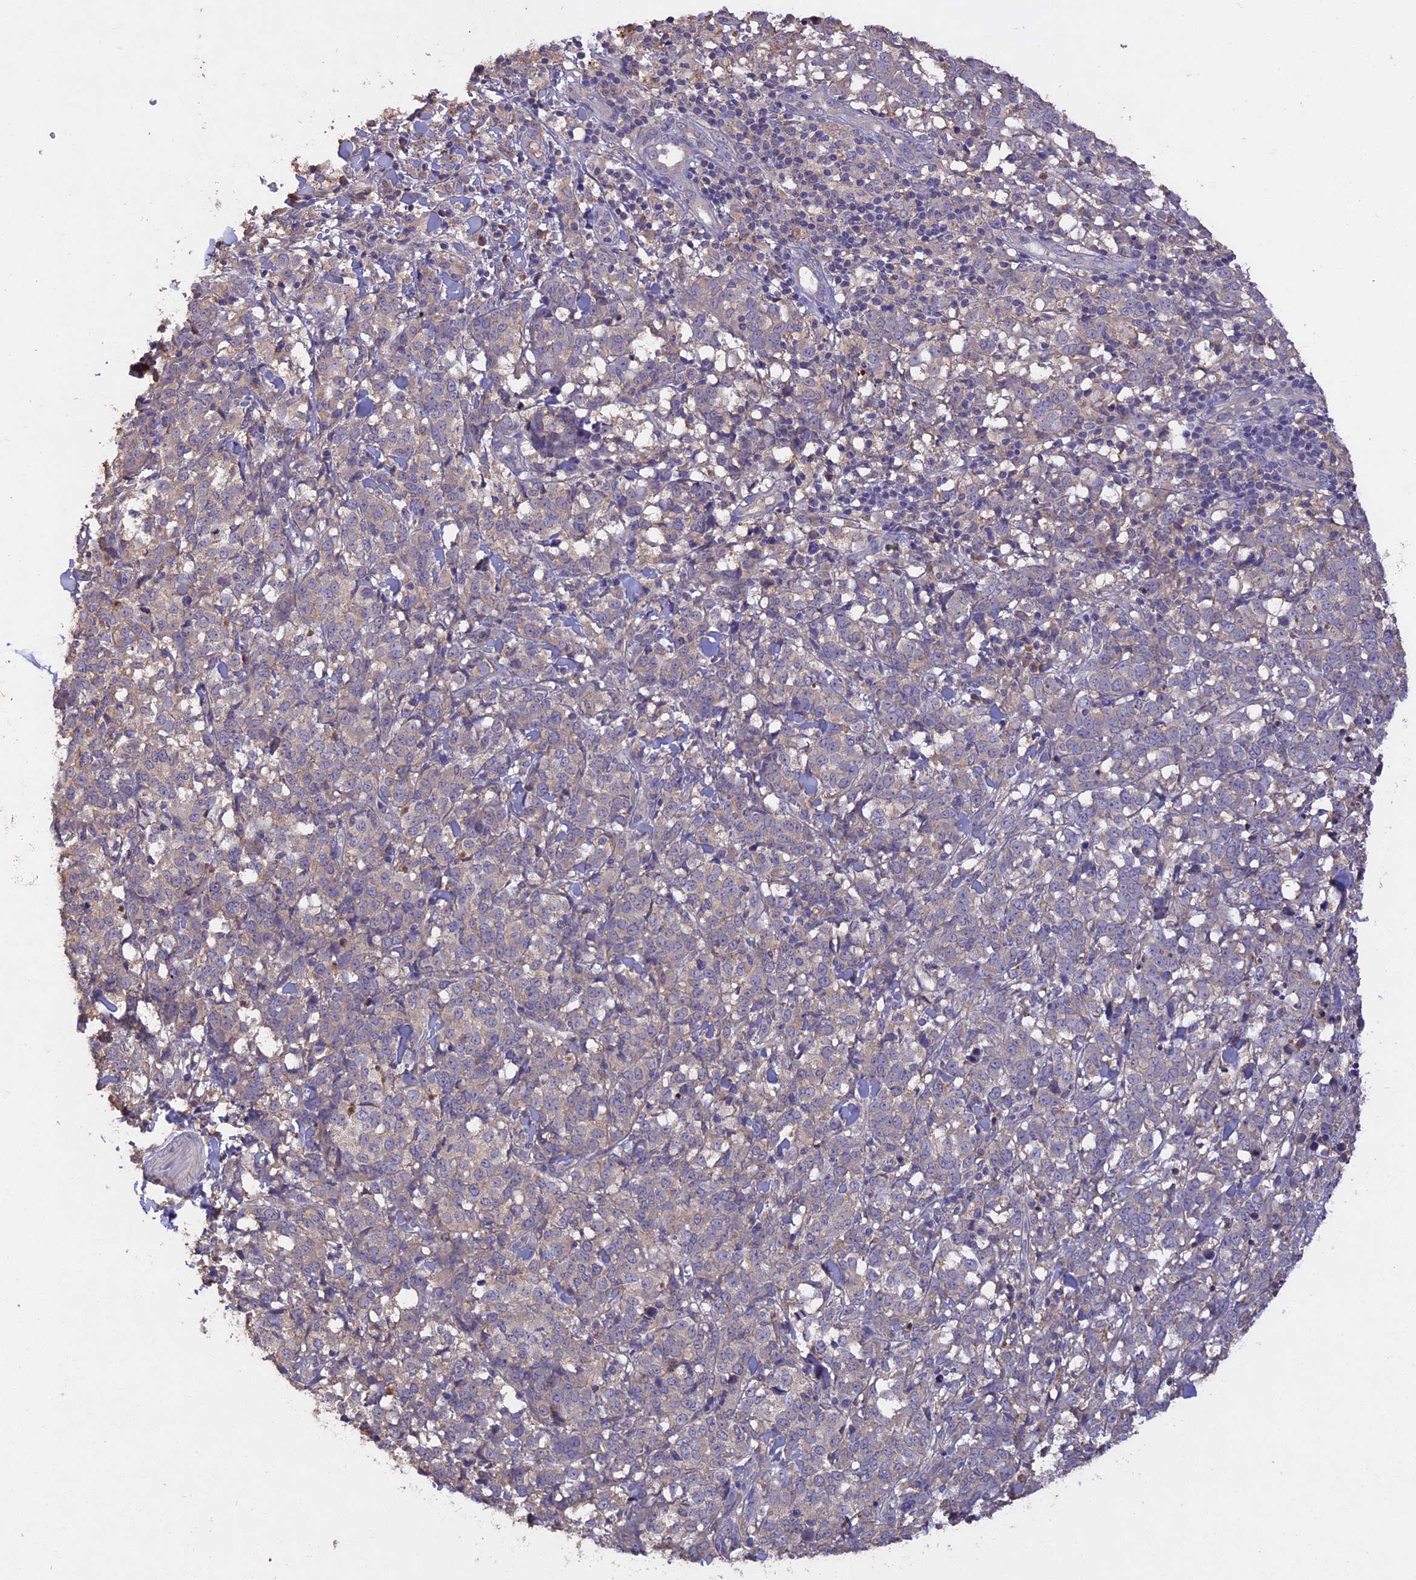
{"staining": {"intensity": "negative", "quantity": "none", "location": "none"}, "tissue": "melanoma", "cell_type": "Tumor cells", "image_type": "cancer", "snomed": [{"axis": "morphology", "description": "Malignant melanoma, NOS"}, {"axis": "topography", "description": "Skin"}], "caption": "This is a micrograph of IHC staining of melanoma, which shows no staining in tumor cells.", "gene": "SLC26A4", "patient": {"sex": "female", "age": 72}}